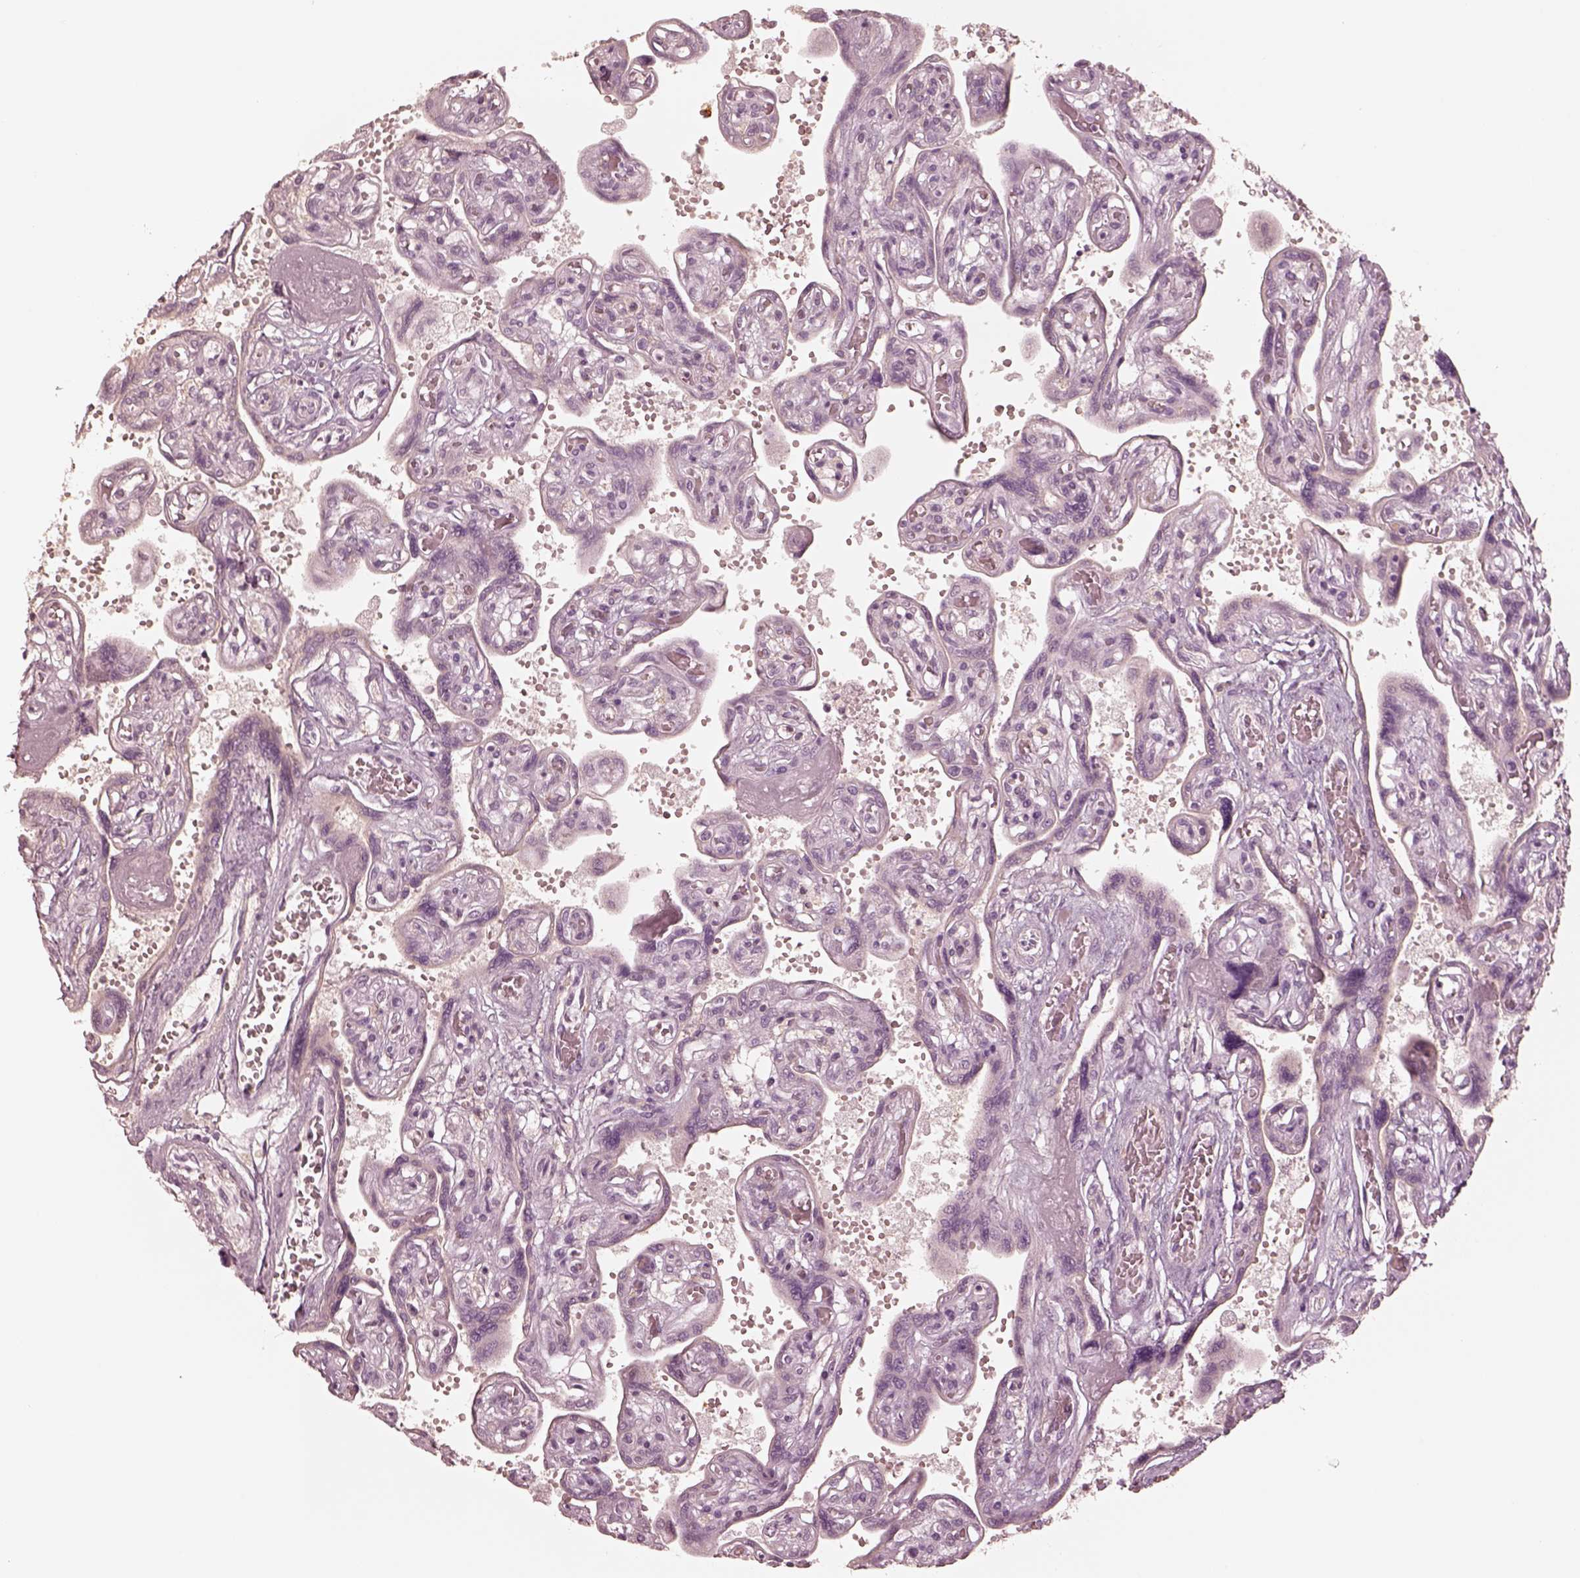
{"staining": {"intensity": "negative", "quantity": "none", "location": "none"}, "tissue": "placenta", "cell_type": "Decidual cells", "image_type": "normal", "snomed": [{"axis": "morphology", "description": "Normal tissue, NOS"}, {"axis": "topography", "description": "Placenta"}], "caption": "There is no significant staining in decidual cells of placenta. The staining was performed using DAB to visualize the protein expression in brown, while the nuclei were stained in blue with hematoxylin (Magnification: 20x).", "gene": "DNAAF9", "patient": {"sex": "female", "age": 32}}